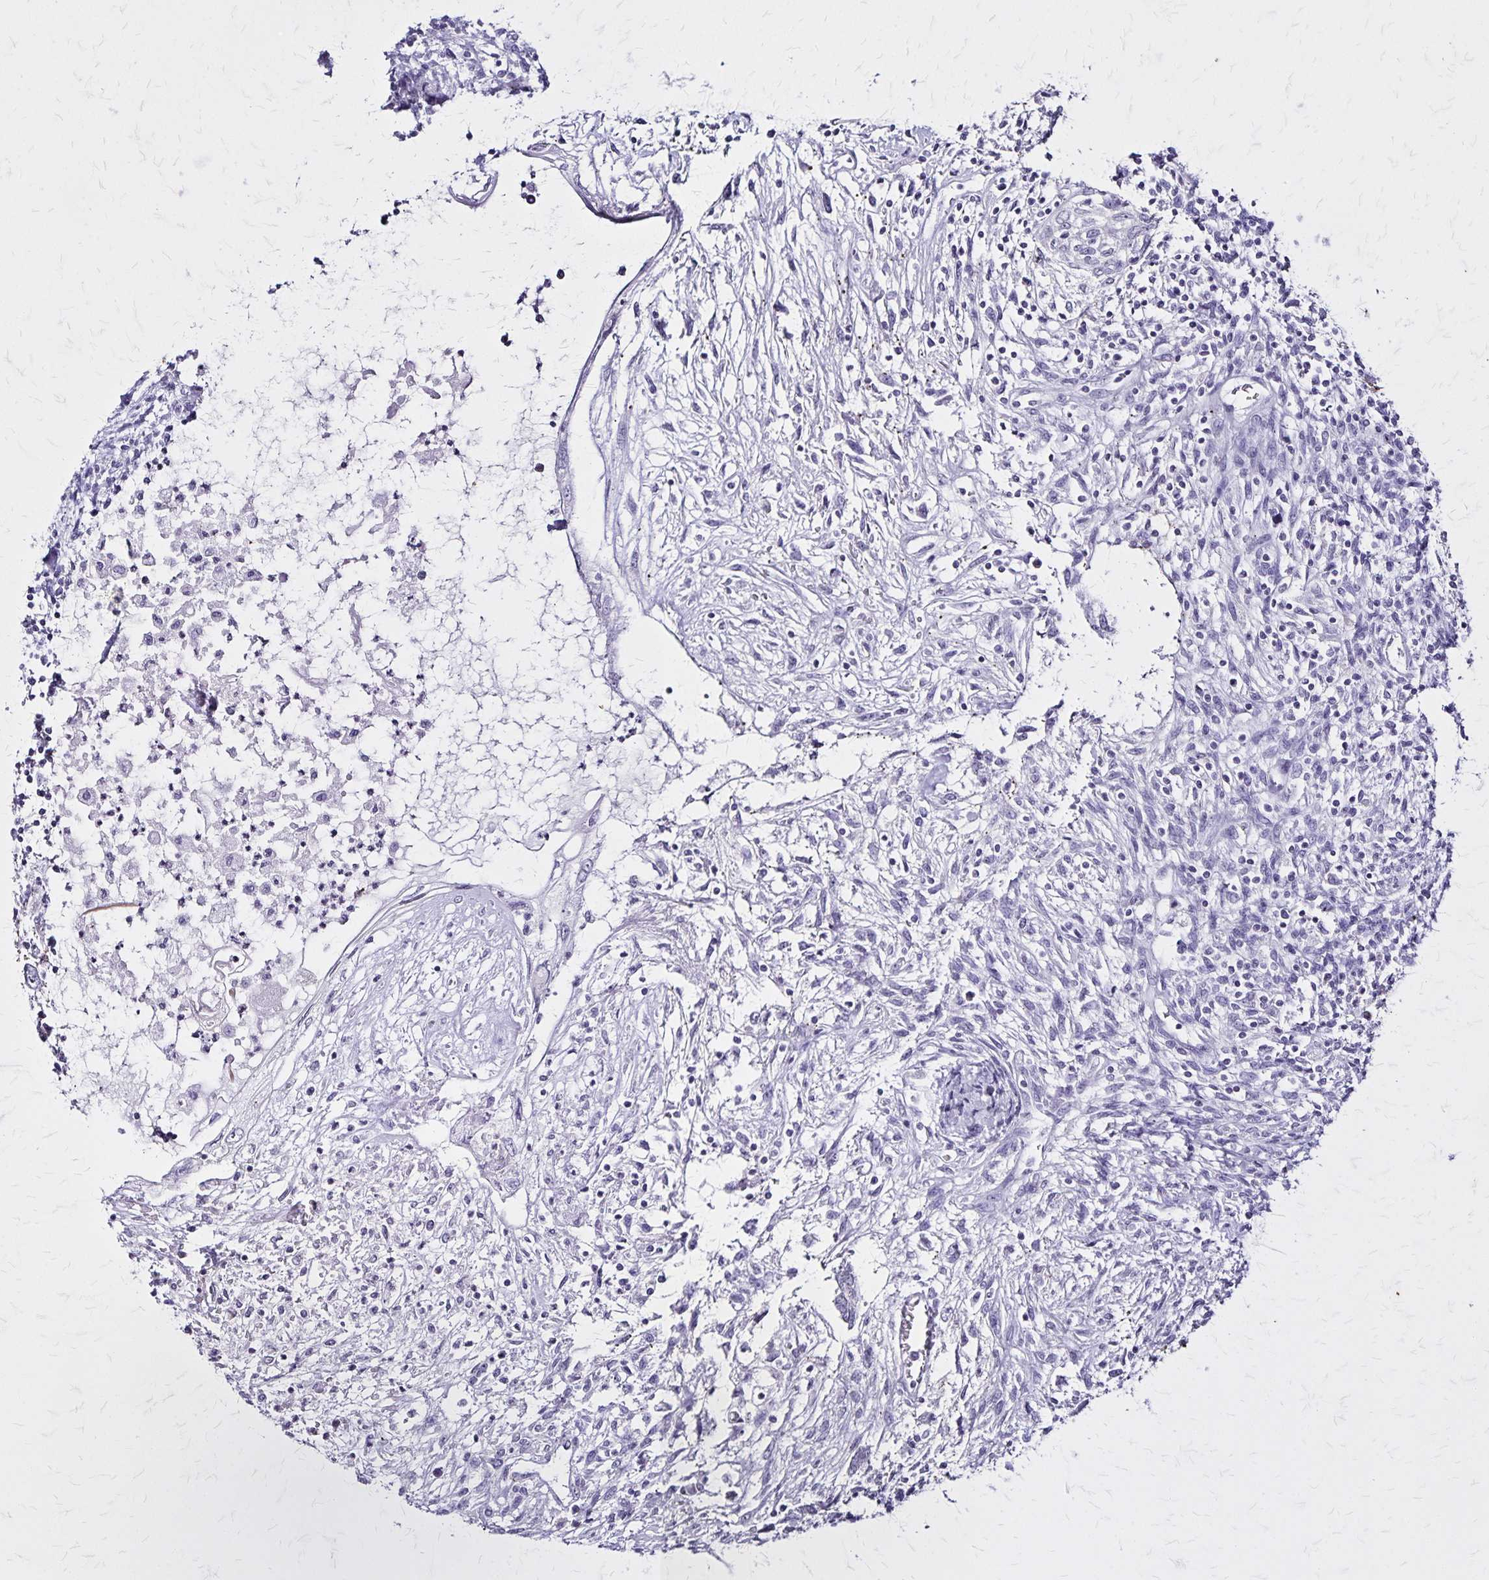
{"staining": {"intensity": "negative", "quantity": "none", "location": "none"}, "tissue": "testis cancer", "cell_type": "Tumor cells", "image_type": "cancer", "snomed": [{"axis": "morphology", "description": "Carcinoma, Embryonal, NOS"}, {"axis": "topography", "description": "Testis"}], "caption": "Testis embryonal carcinoma stained for a protein using immunohistochemistry (IHC) demonstrates no staining tumor cells.", "gene": "KRT2", "patient": {"sex": "male", "age": 37}}